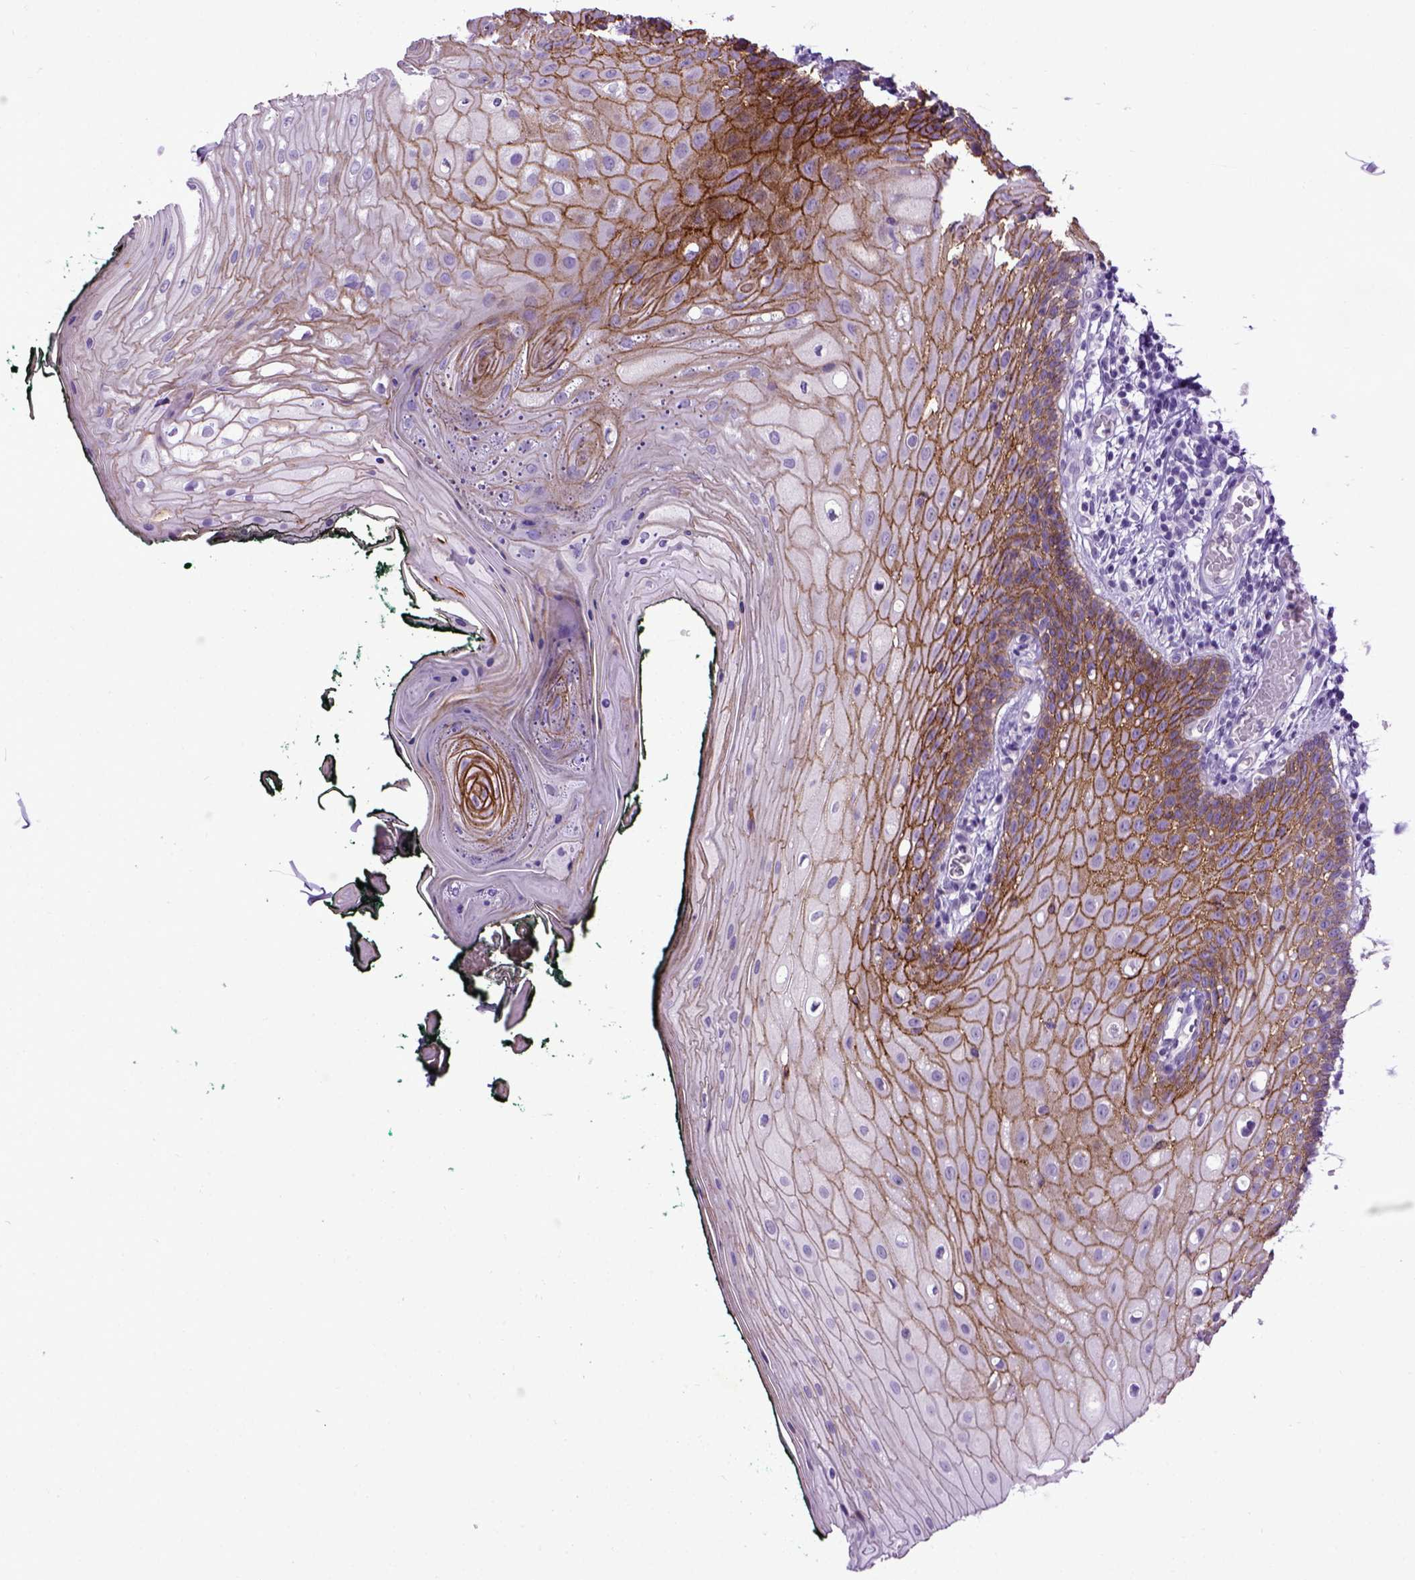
{"staining": {"intensity": "strong", "quantity": ">75%", "location": "cytoplasmic/membranous"}, "tissue": "oral mucosa", "cell_type": "Squamous epithelial cells", "image_type": "normal", "snomed": [{"axis": "morphology", "description": "Normal tissue, NOS"}, {"axis": "topography", "description": "Oral tissue"}, {"axis": "topography", "description": "Head-Neck"}], "caption": "The photomicrograph demonstrates a brown stain indicating the presence of a protein in the cytoplasmic/membranous of squamous epithelial cells in oral mucosa.", "gene": "CDH1", "patient": {"sex": "female", "age": 68}}